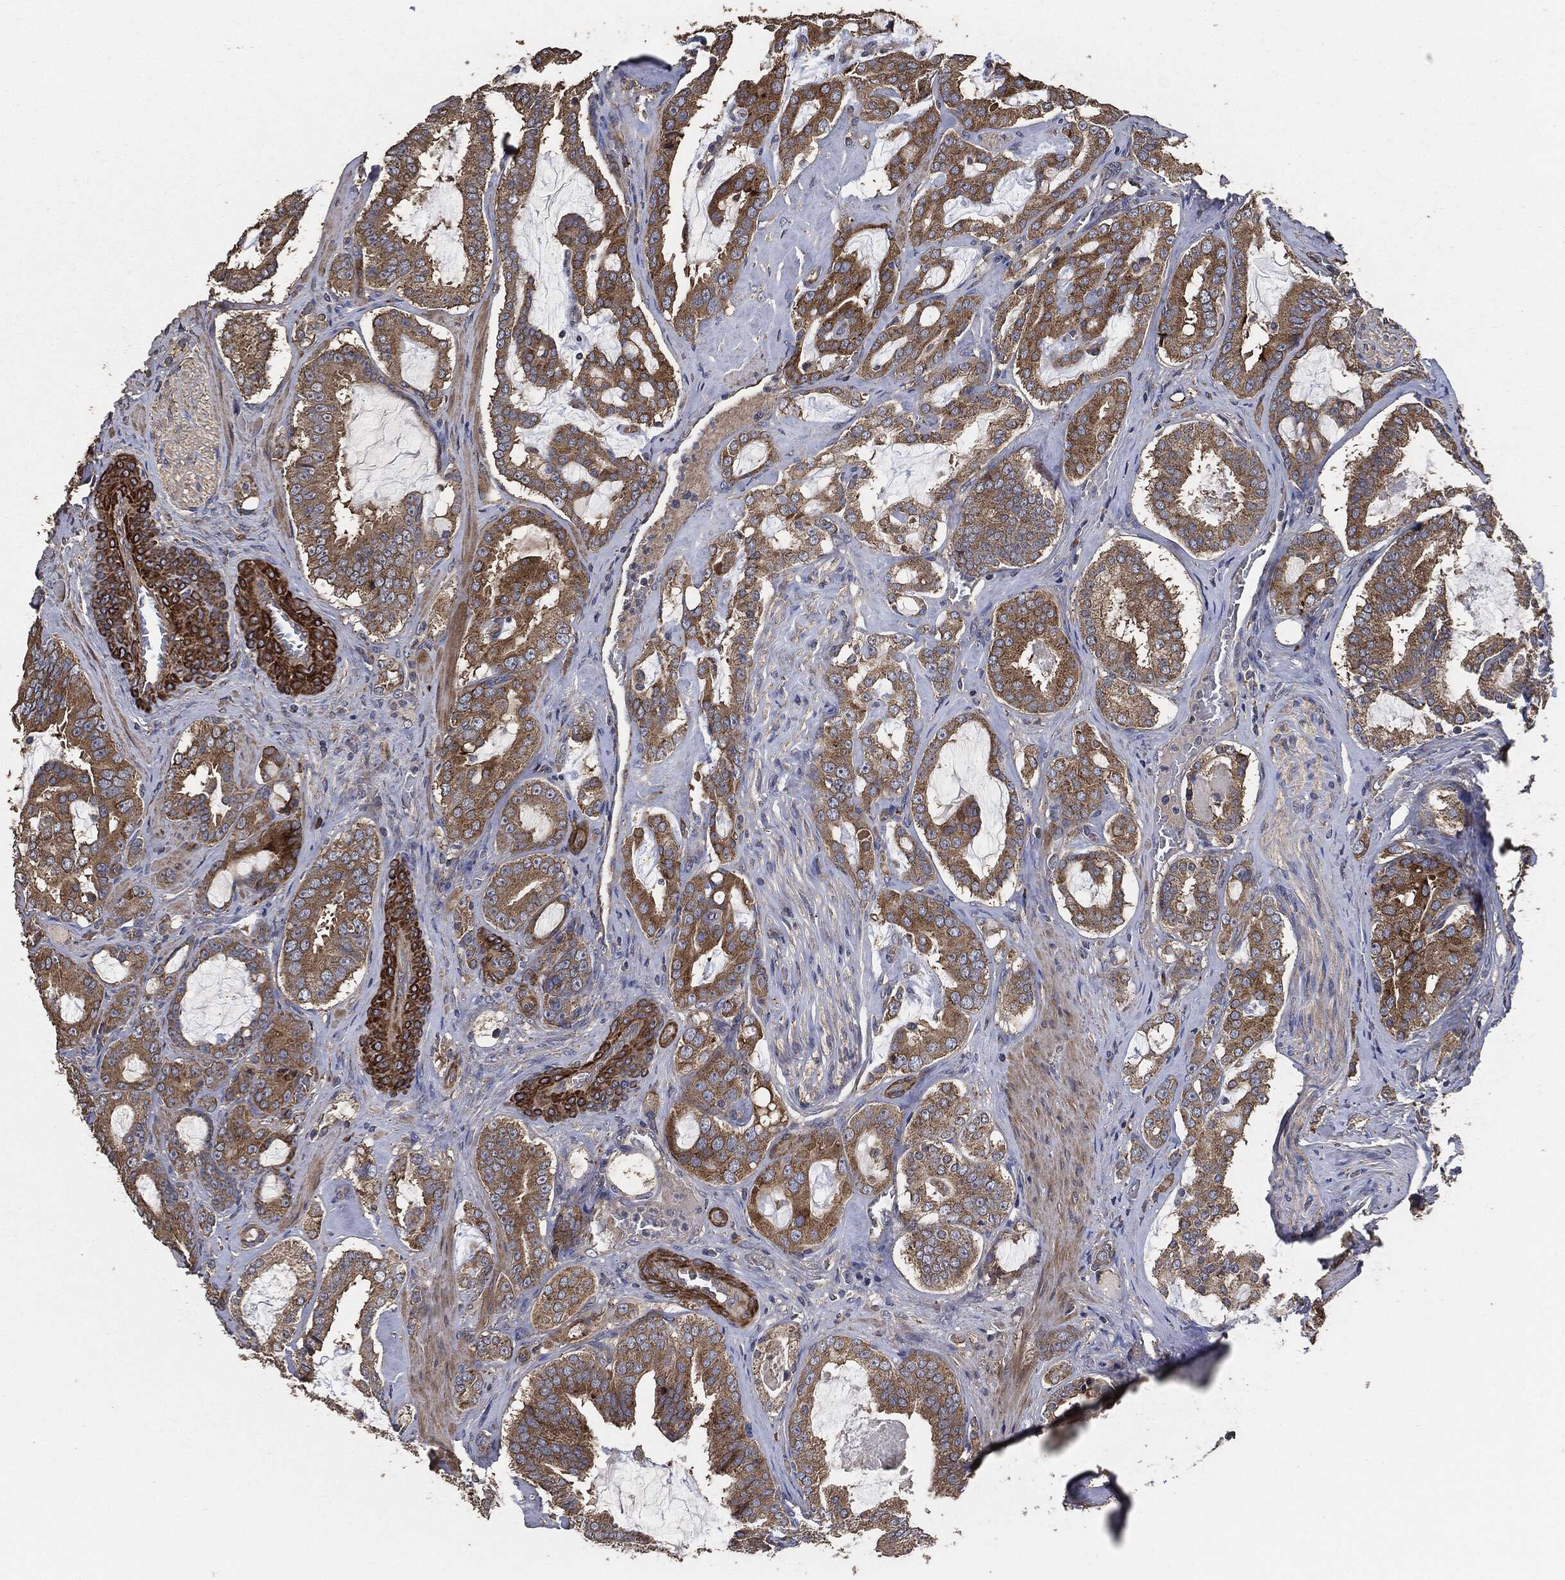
{"staining": {"intensity": "strong", "quantity": "25%-75%", "location": "cytoplasmic/membranous"}, "tissue": "prostate cancer", "cell_type": "Tumor cells", "image_type": "cancer", "snomed": [{"axis": "morphology", "description": "Adenocarcinoma, NOS"}, {"axis": "topography", "description": "Prostate"}], "caption": "Prostate cancer (adenocarcinoma) was stained to show a protein in brown. There is high levels of strong cytoplasmic/membranous positivity in approximately 25%-75% of tumor cells.", "gene": "STK3", "patient": {"sex": "male", "age": 67}}